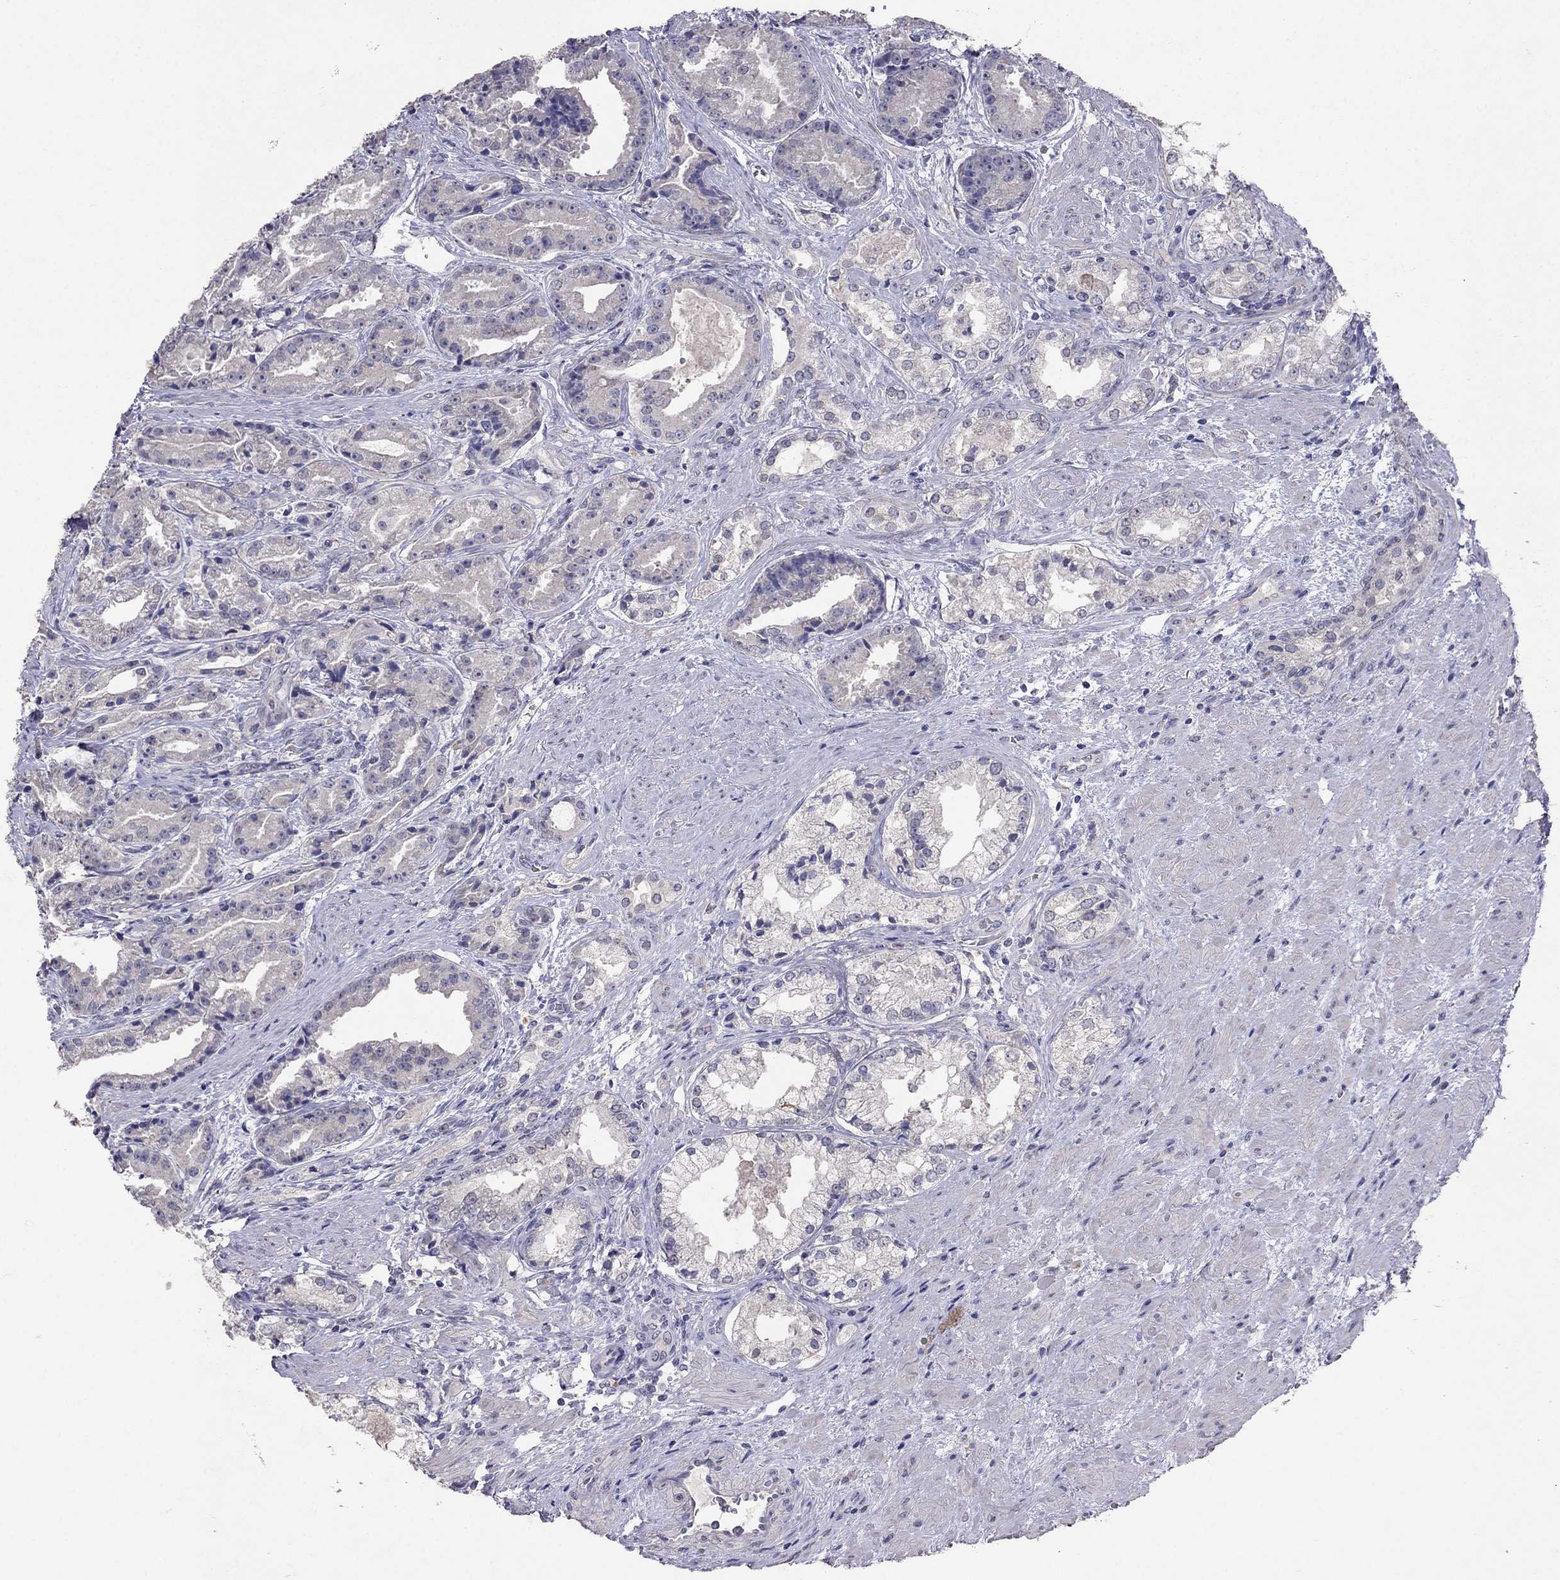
{"staining": {"intensity": "negative", "quantity": "none", "location": "none"}, "tissue": "prostate cancer", "cell_type": "Tumor cells", "image_type": "cancer", "snomed": [{"axis": "morphology", "description": "Adenocarcinoma, NOS"}, {"axis": "morphology", "description": "Adenocarcinoma, High grade"}, {"axis": "topography", "description": "Prostate"}], "caption": "IHC of human adenocarcinoma (prostate) demonstrates no positivity in tumor cells.", "gene": "FST", "patient": {"sex": "male", "age": 64}}